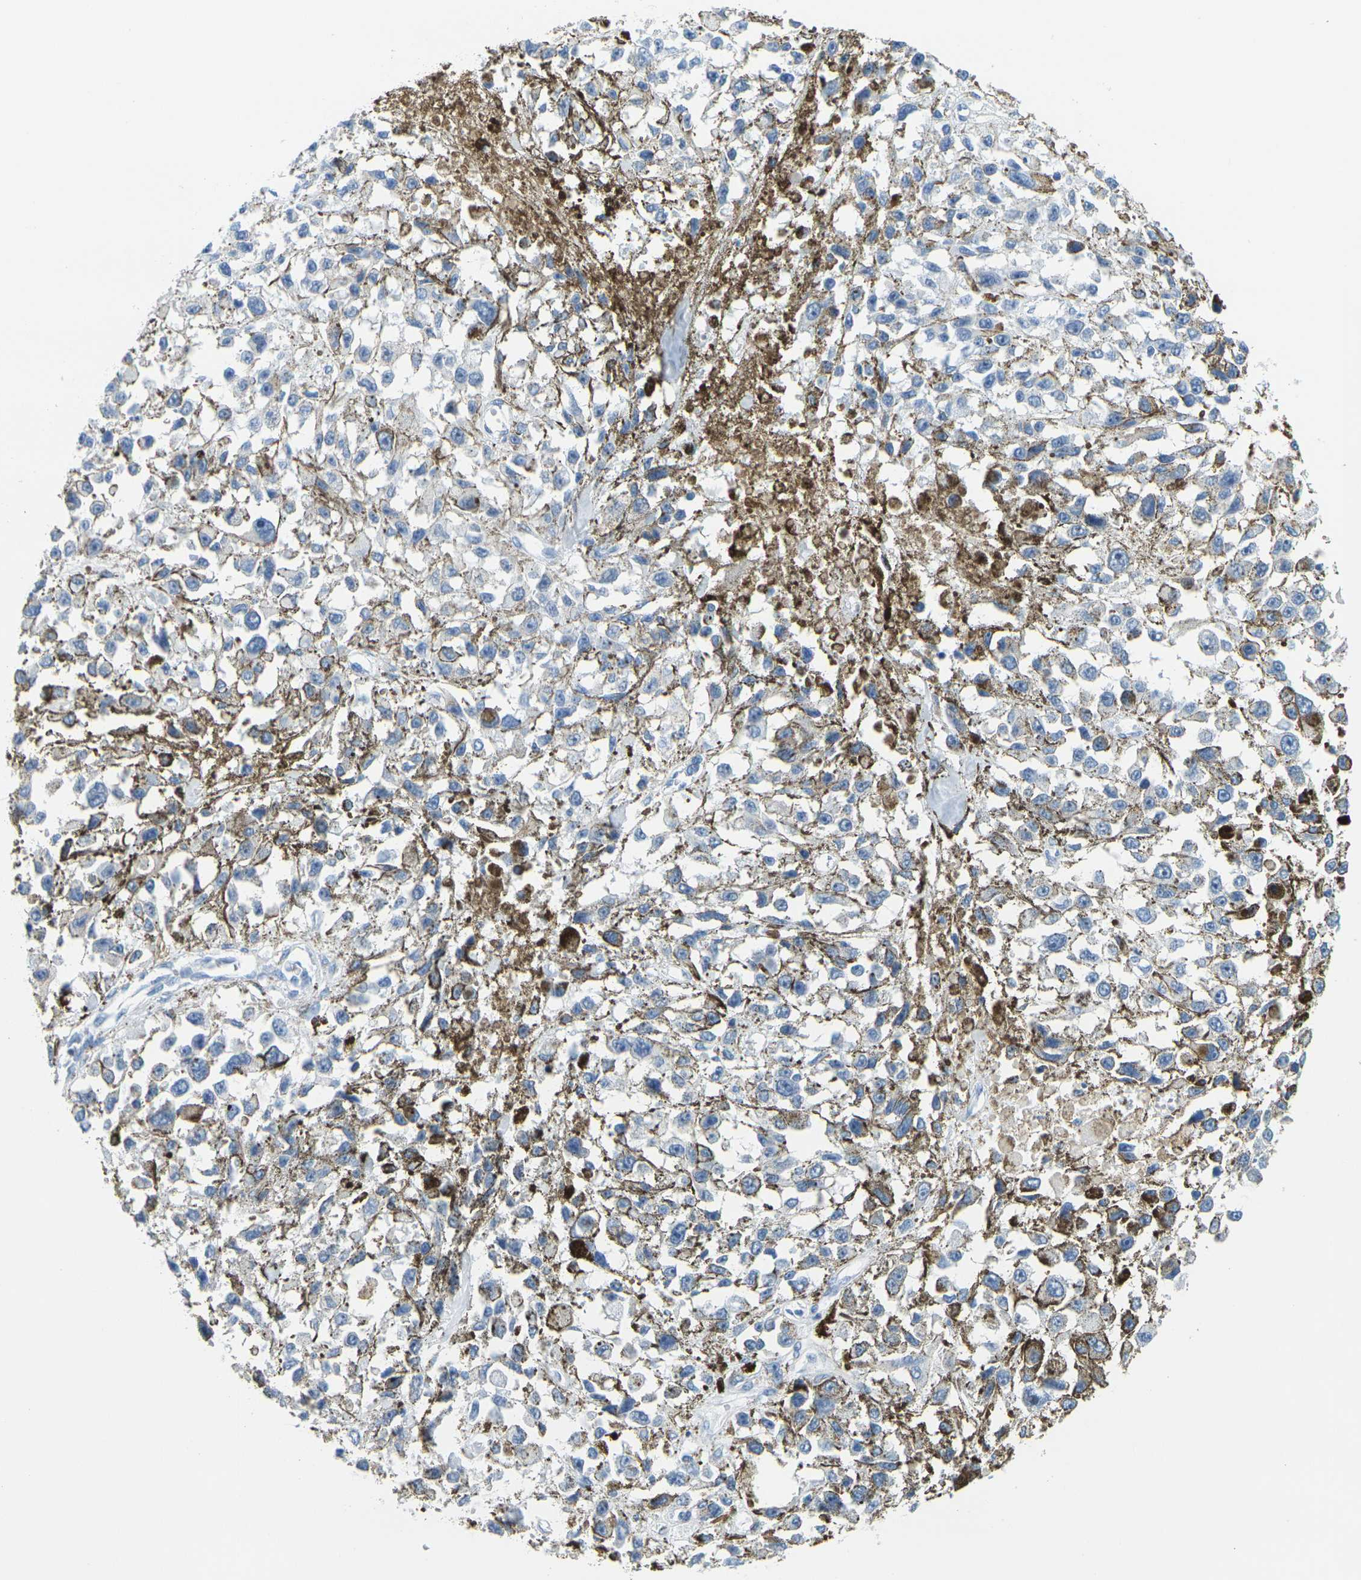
{"staining": {"intensity": "negative", "quantity": "none", "location": "none"}, "tissue": "melanoma", "cell_type": "Tumor cells", "image_type": "cancer", "snomed": [{"axis": "morphology", "description": "Malignant melanoma, Metastatic site"}, {"axis": "topography", "description": "Lymph node"}], "caption": "The micrograph demonstrates no staining of tumor cells in malignant melanoma (metastatic site).", "gene": "GPR15", "patient": {"sex": "male", "age": 59}}